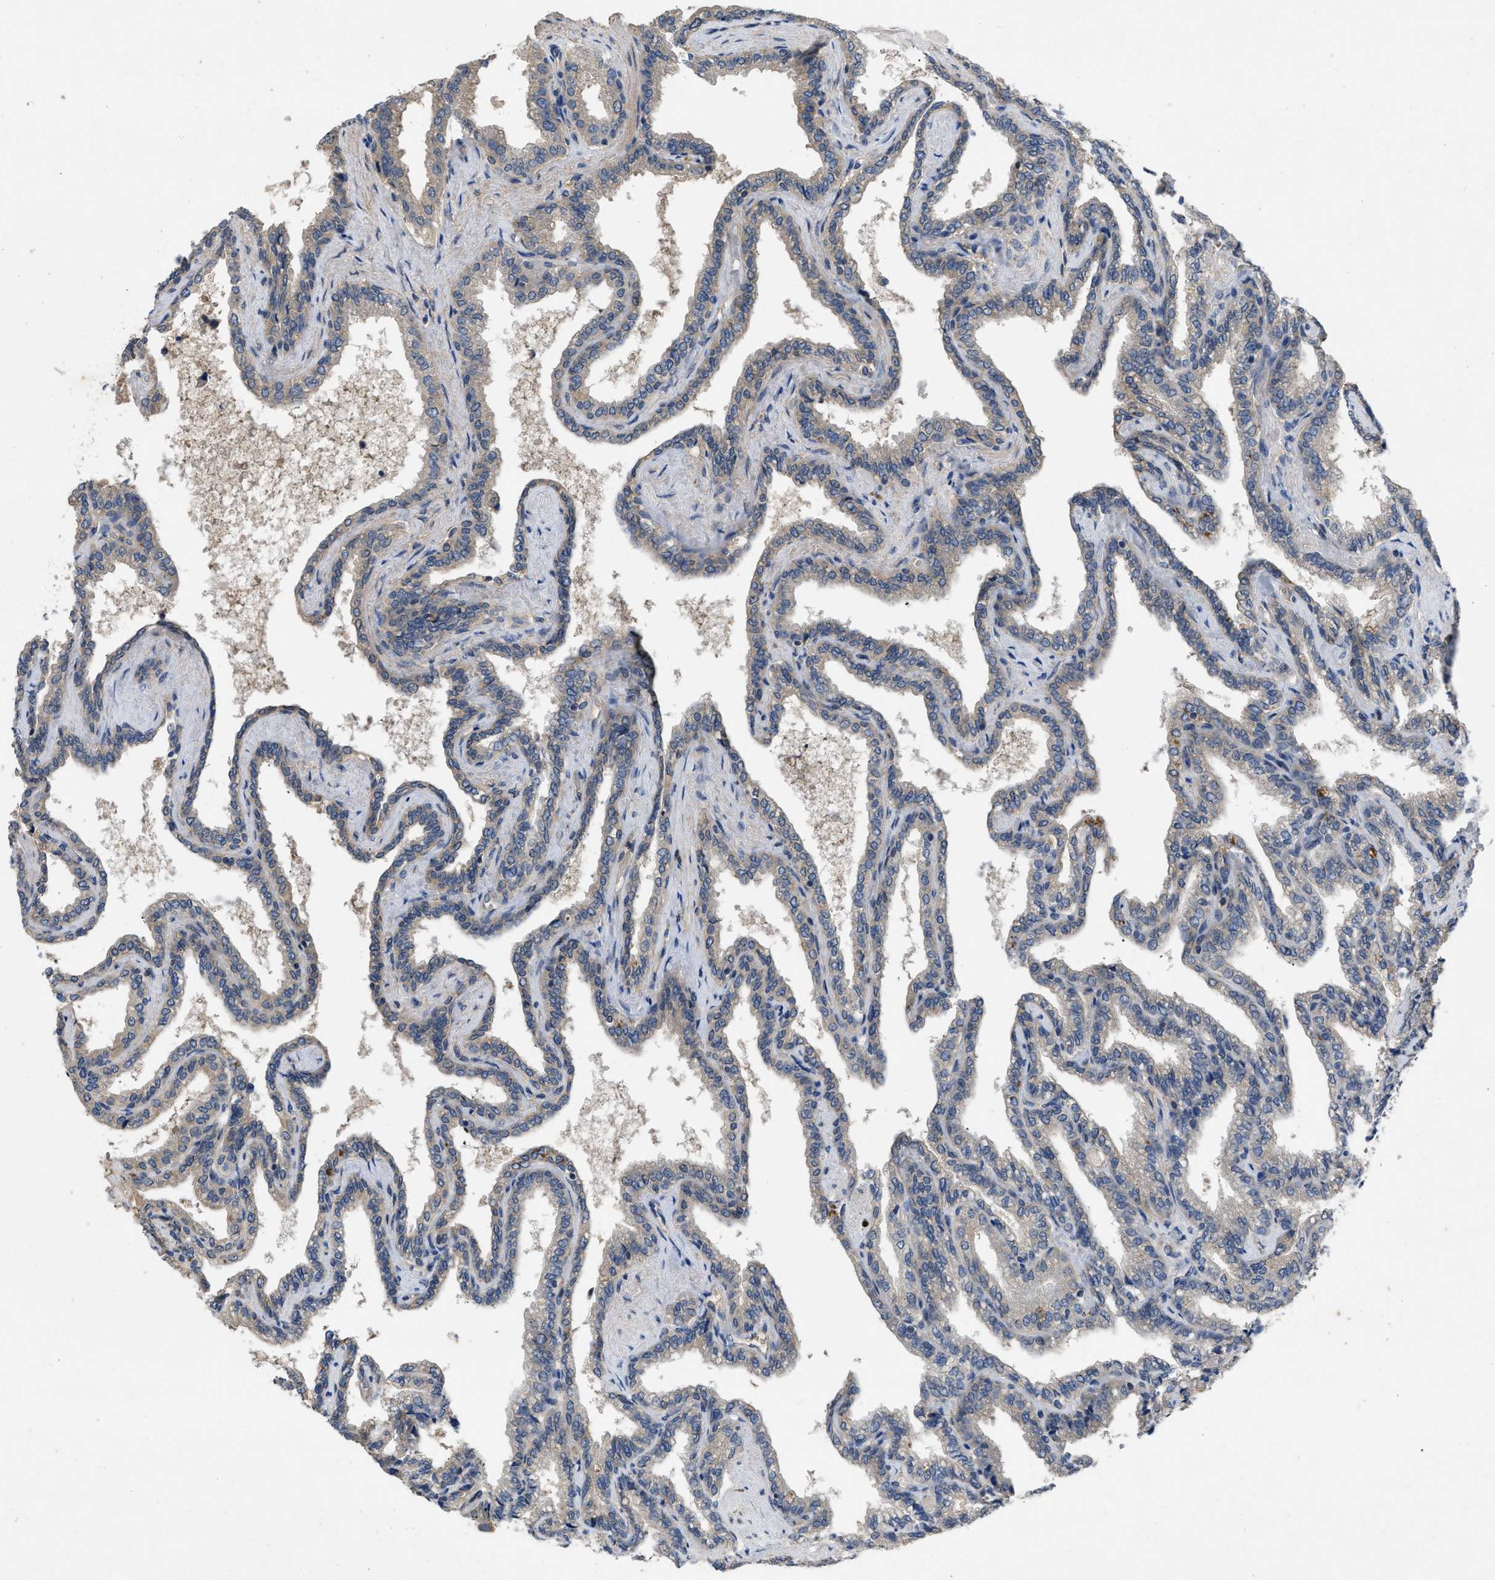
{"staining": {"intensity": "moderate", "quantity": ">75%", "location": "cytoplasmic/membranous"}, "tissue": "seminal vesicle", "cell_type": "Glandular cells", "image_type": "normal", "snomed": [{"axis": "morphology", "description": "Normal tissue, NOS"}, {"axis": "topography", "description": "Seminal veicle"}], "caption": "Immunohistochemical staining of benign human seminal vesicle reveals medium levels of moderate cytoplasmic/membranous positivity in about >75% of glandular cells.", "gene": "VPS4A", "patient": {"sex": "male", "age": 46}}